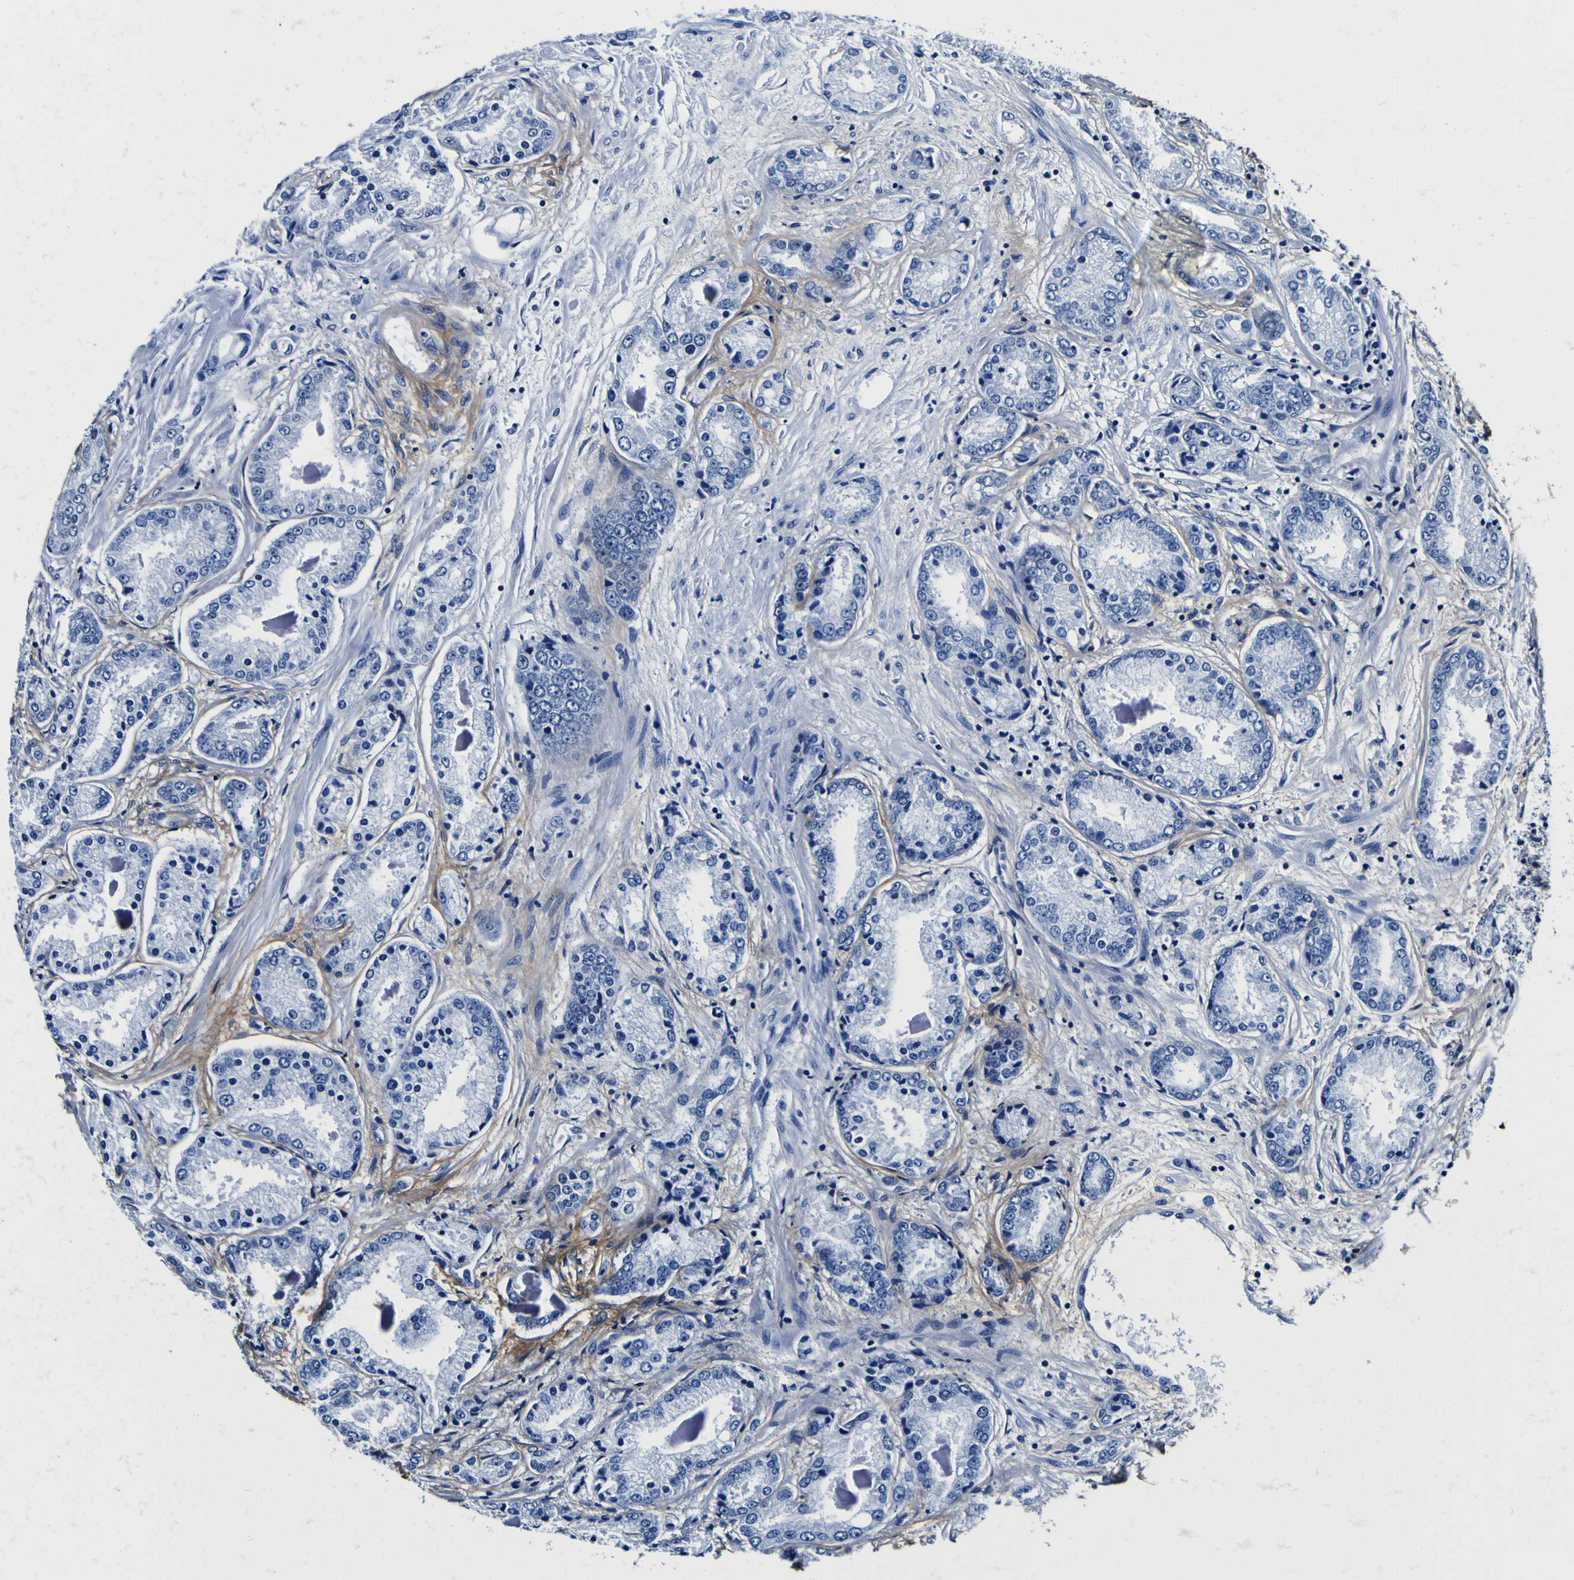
{"staining": {"intensity": "negative", "quantity": "none", "location": "none"}, "tissue": "prostate cancer", "cell_type": "Tumor cells", "image_type": "cancer", "snomed": [{"axis": "morphology", "description": "Adenocarcinoma, High grade"}, {"axis": "topography", "description": "Prostate"}], "caption": "Protein analysis of prostate cancer displays no significant positivity in tumor cells.", "gene": "POSTN", "patient": {"sex": "male", "age": 59}}